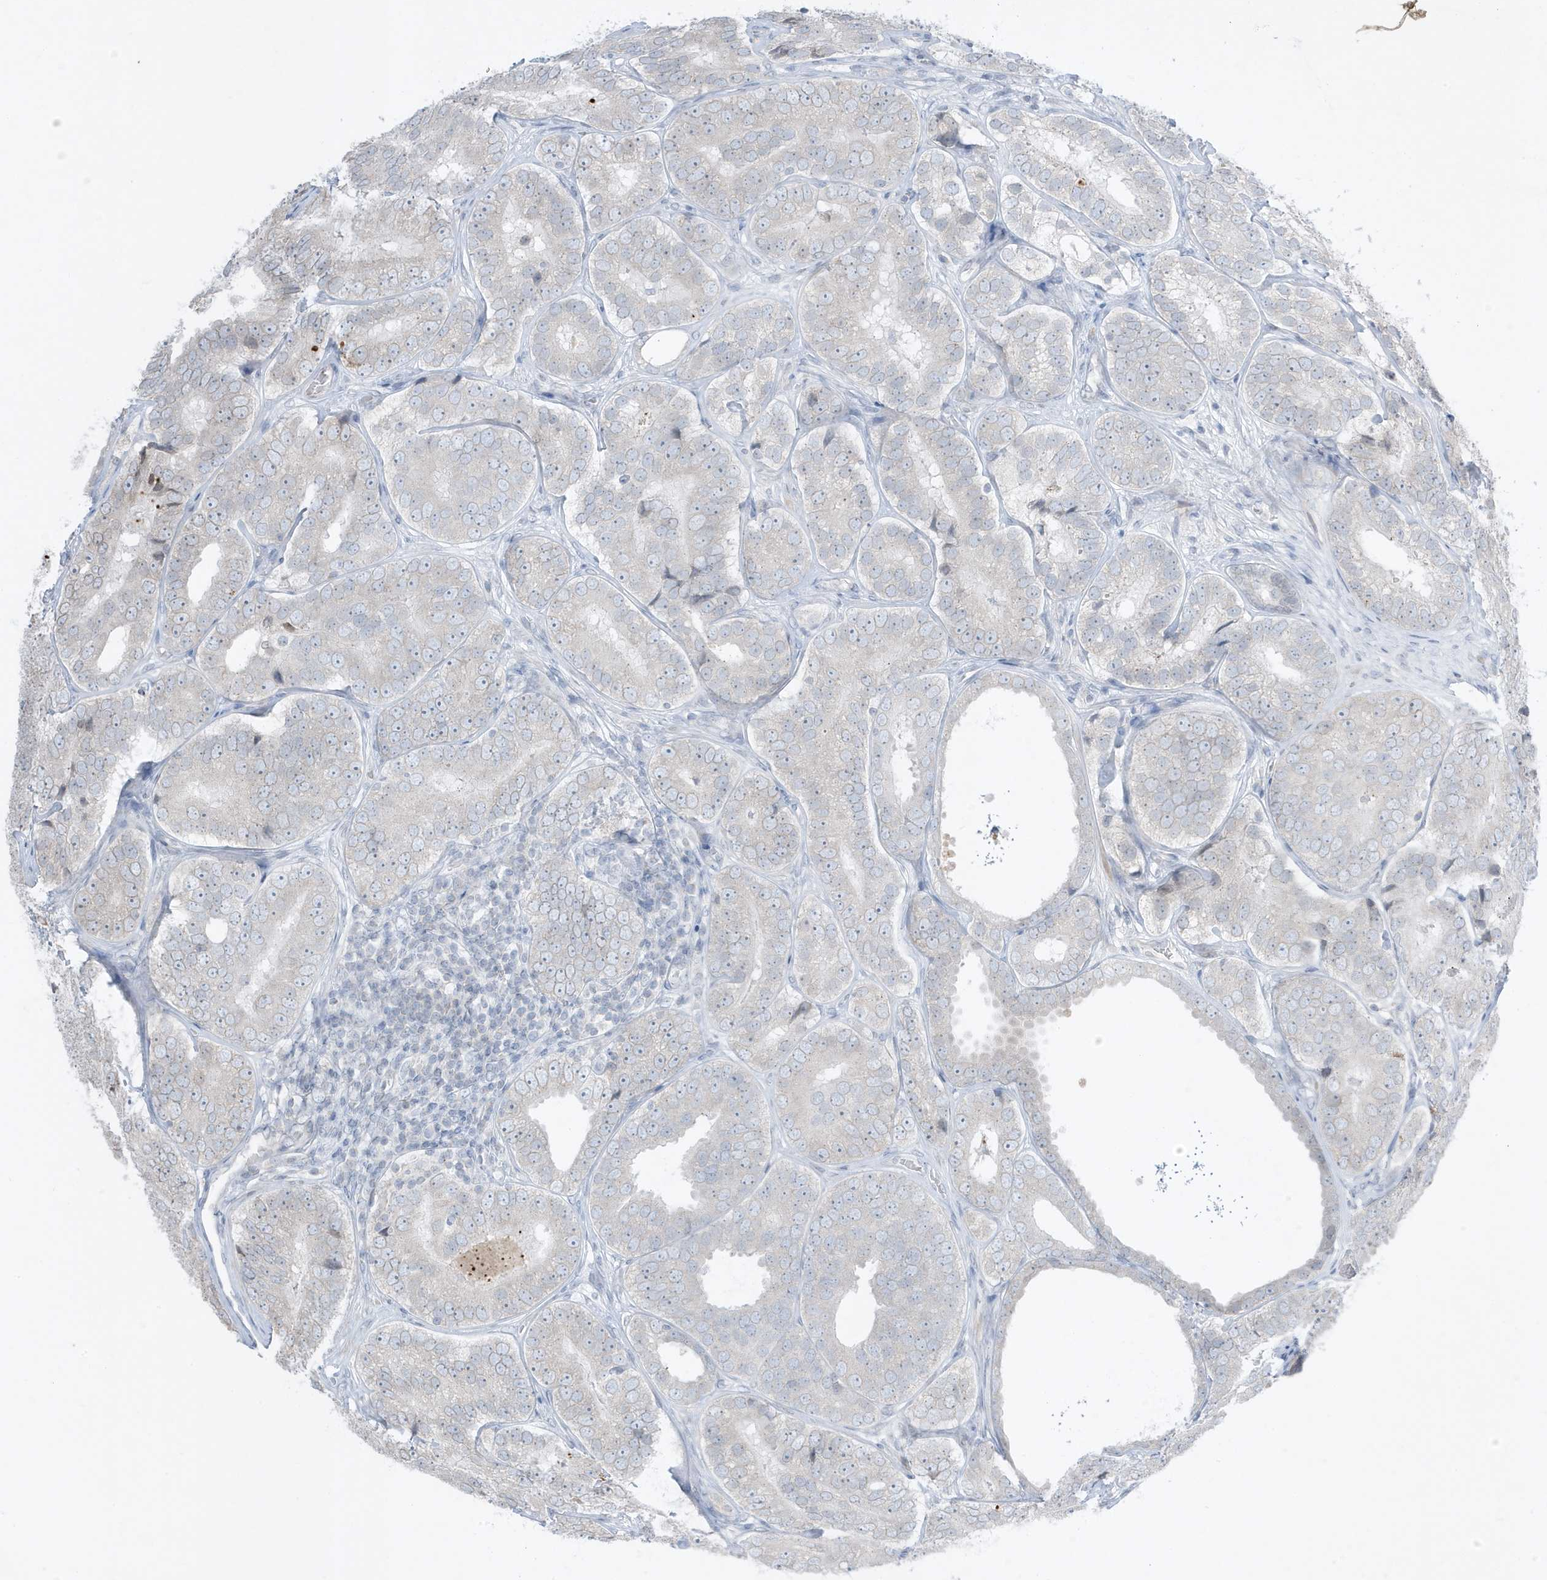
{"staining": {"intensity": "negative", "quantity": "none", "location": "none"}, "tissue": "prostate cancer", "cell_type": "Tumor cells", "image_type": "cancer", "snomed": [{"axis": "morphology", "description": "Adenocarcinoma, High grade"}, {"axis": "topography", "description": "Prostate"}], "caption": "The immunohistochemistry image has no significant expression in tumor cells of prostate cancer tissue. (Stains: DAB IHC with hematoxylin counter stain, Microscopy: brightfield microscopy at high magnification).", "gene": "FNDC1", "patient": {"sex": "male", "age": 56}}